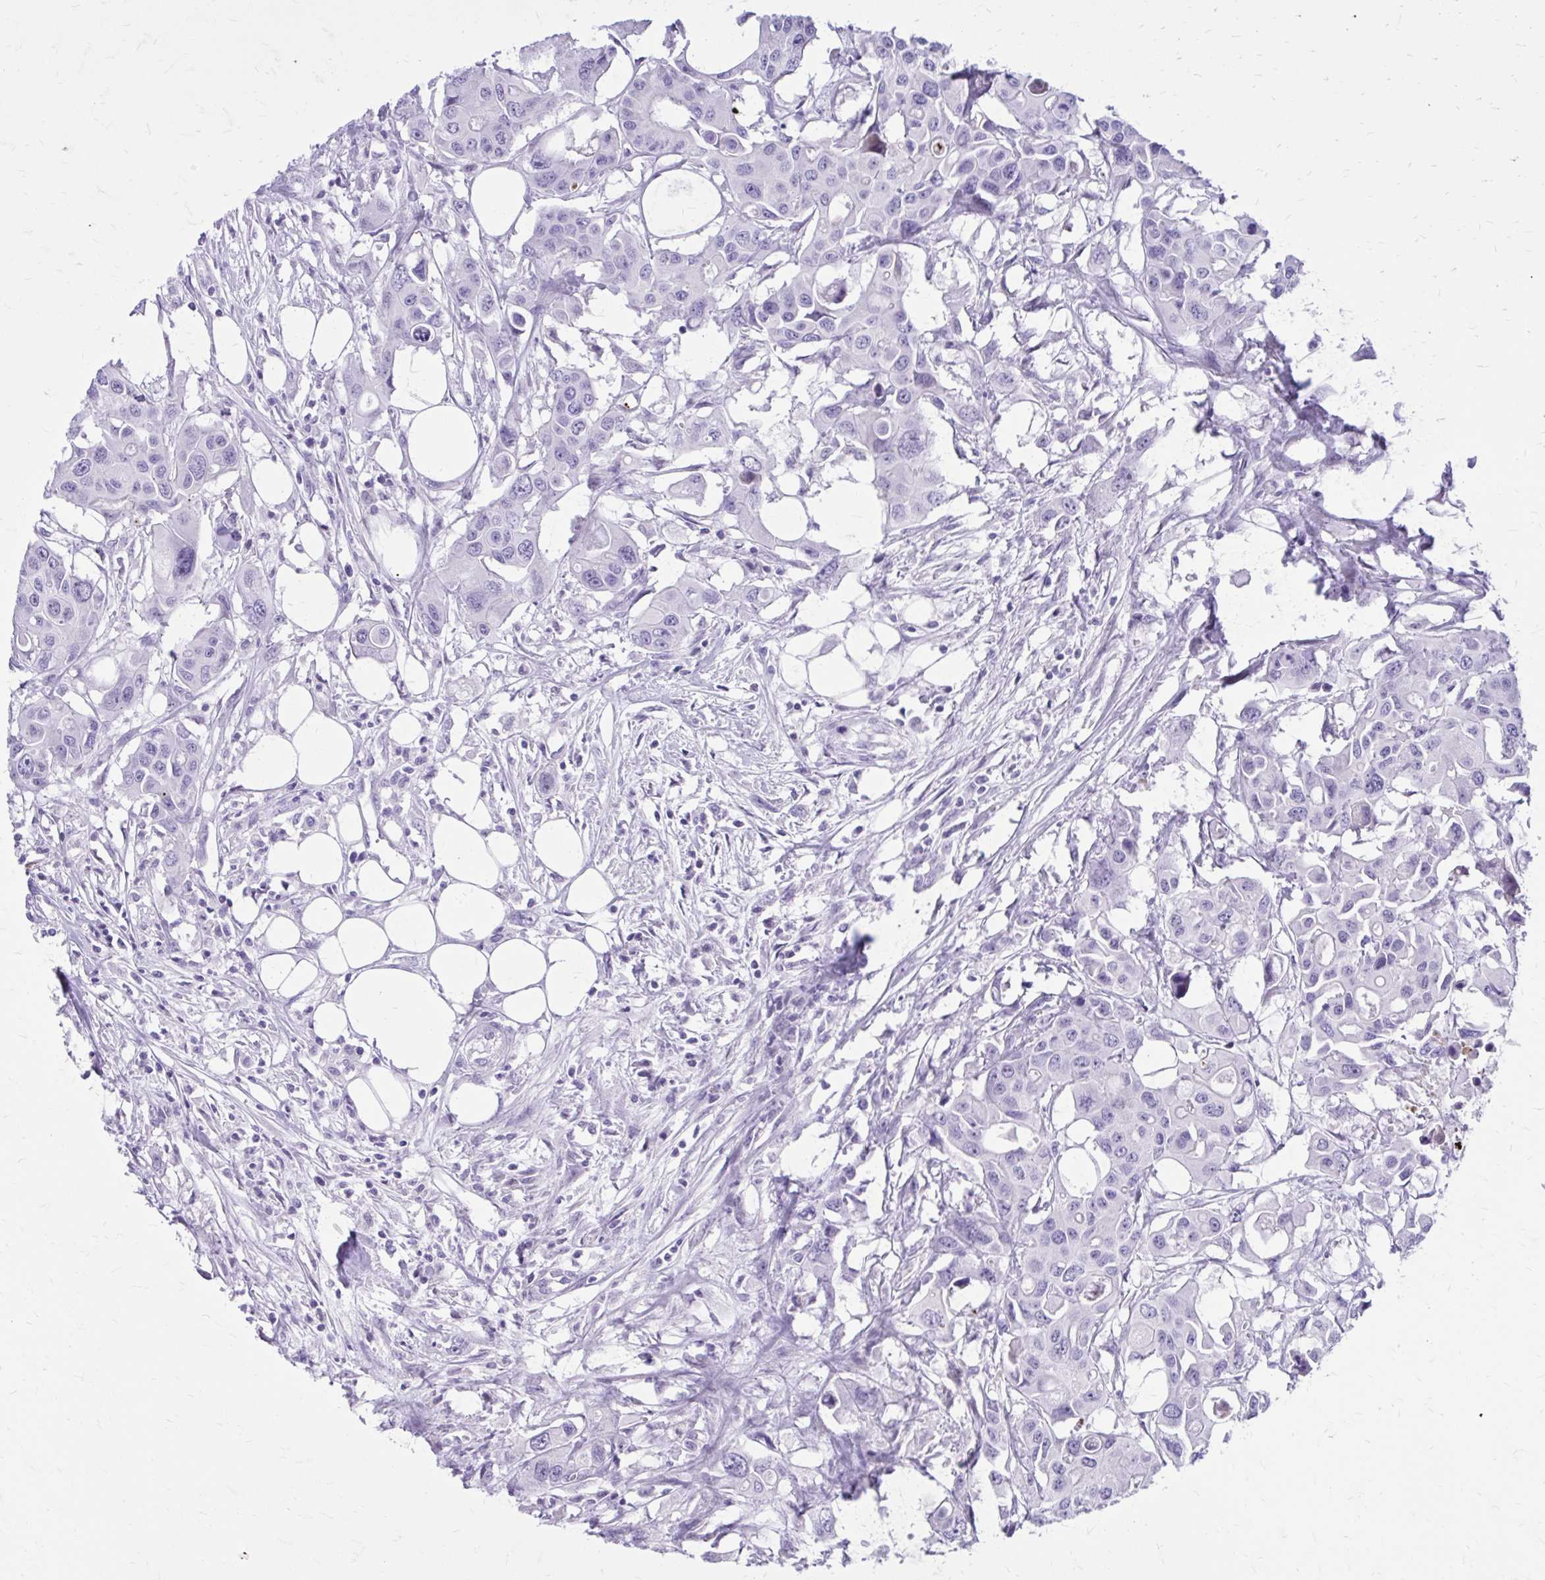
{"staining": {"intensity": "negative", "quantity": "none", "location": "none"}, "tissue": "colorectal cancer", "cell_type": "Tumor cells", "image_type": "cancer", "snomed": [{"axis": "morphology", "description": "Adenocarcinoma, NOS"}, {"axis": "topography", "description": "Colon"}], "caption": "IHC histopathology image of colorectal cancer stained for a protein (brown), which exhibits no staining in tumor cells. (DAB immunohistochemistry (IHC) with hematoxylin counter stain).", "gene": "LCN15", "patient": {"sex": "male", "age": 77}}